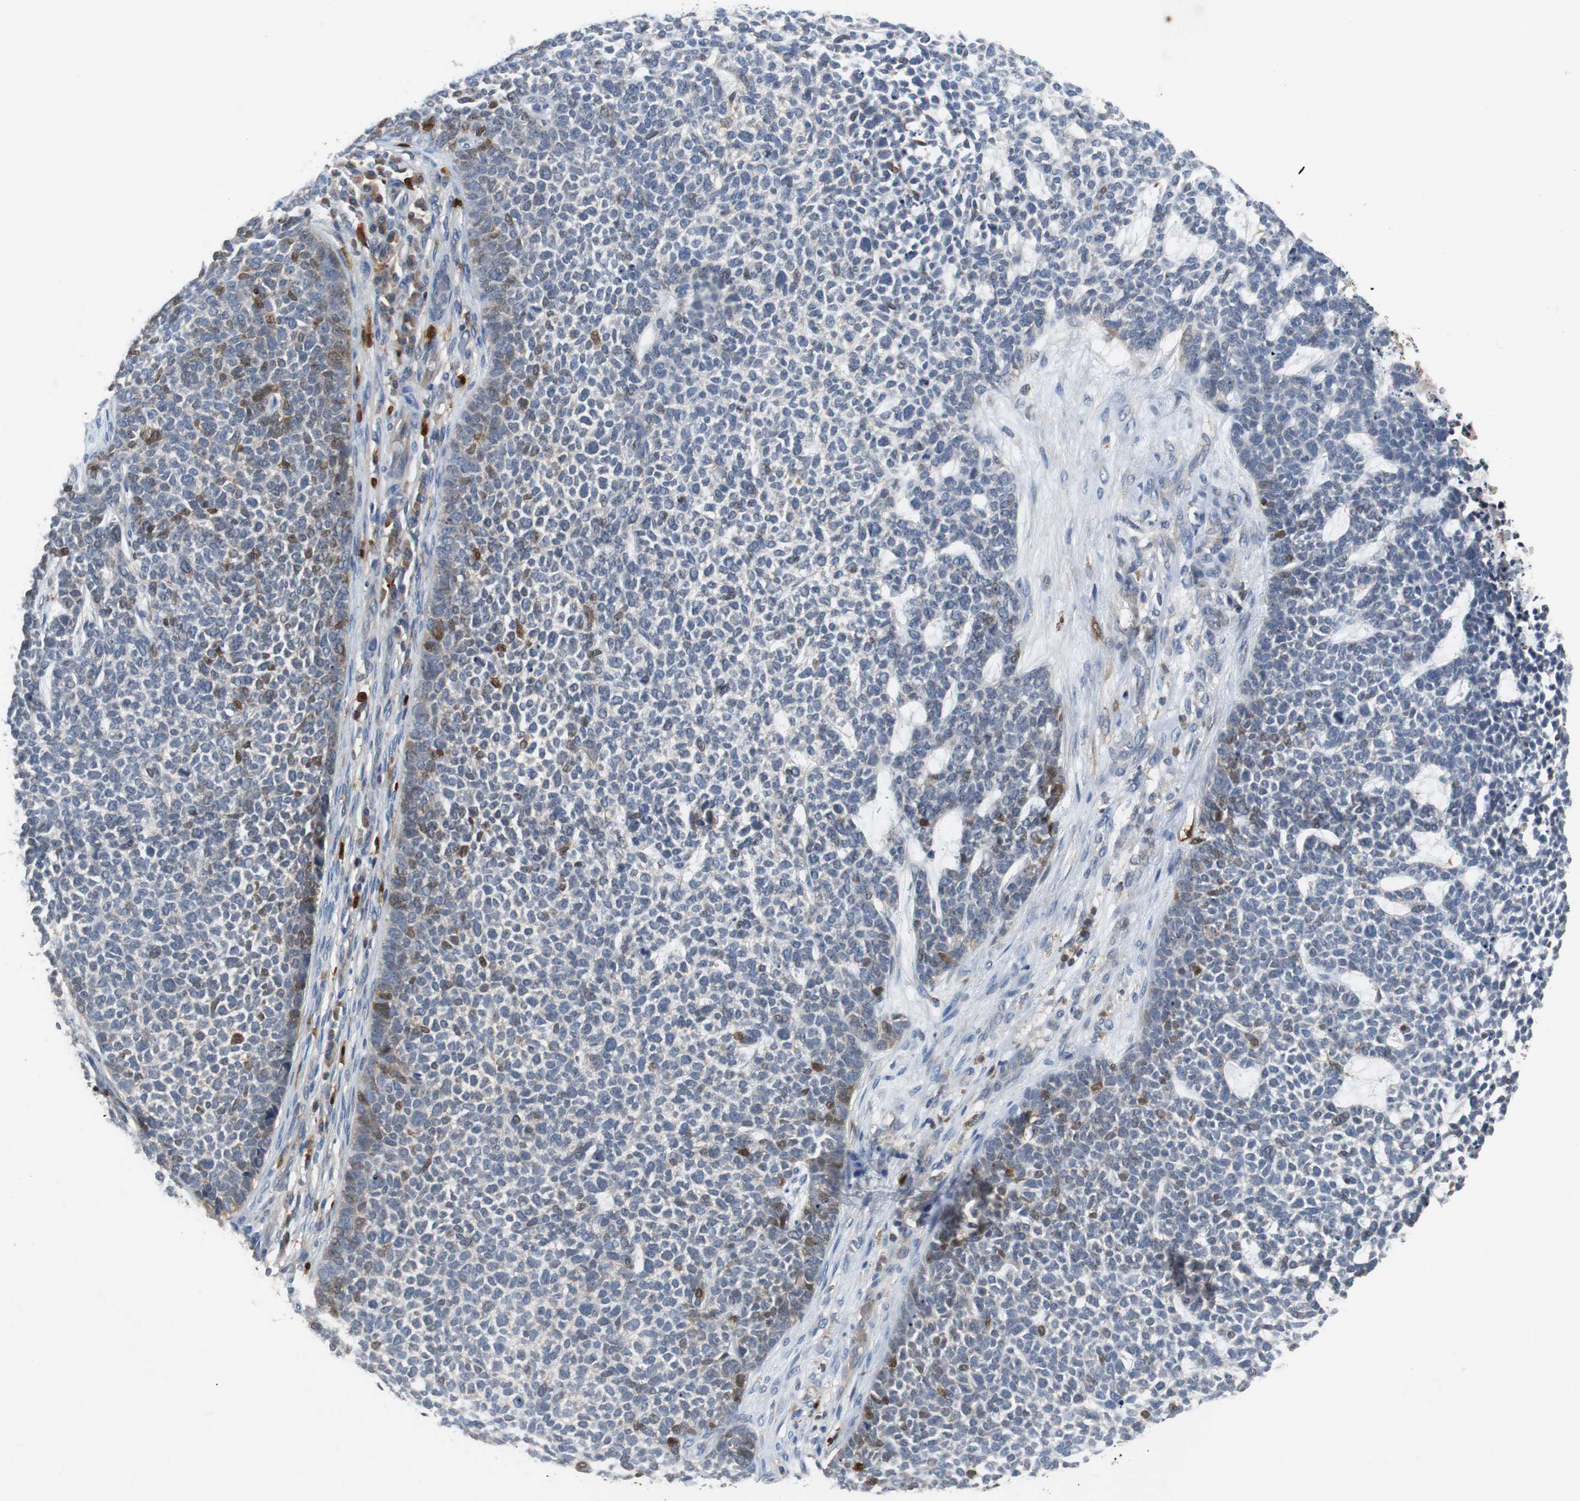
{"staining": {"intensity": "weak", "quantity": "<25%", "location": "cytoplasmic/membranous"}, "tissue": "skin cancer", "cell_type": "Tumor cells", "image_type": "cancer", "snomed": [{"axis": "morphology", "description": "Basal cell carcinoma"}, {"axis": "topography", "description": "Skin"}], "caption": "Photomicrograph shows no protein positivity in tumor cells of basal cell carcinoma (skin) tissue. Brightfield microscopy of immunohistochemistry (IHC) stained with DAB (brown) and hematoxylin (blue), captured at high magnification.", "gene": "CALB2", "patient": {"sex": "female", "age": 84}}